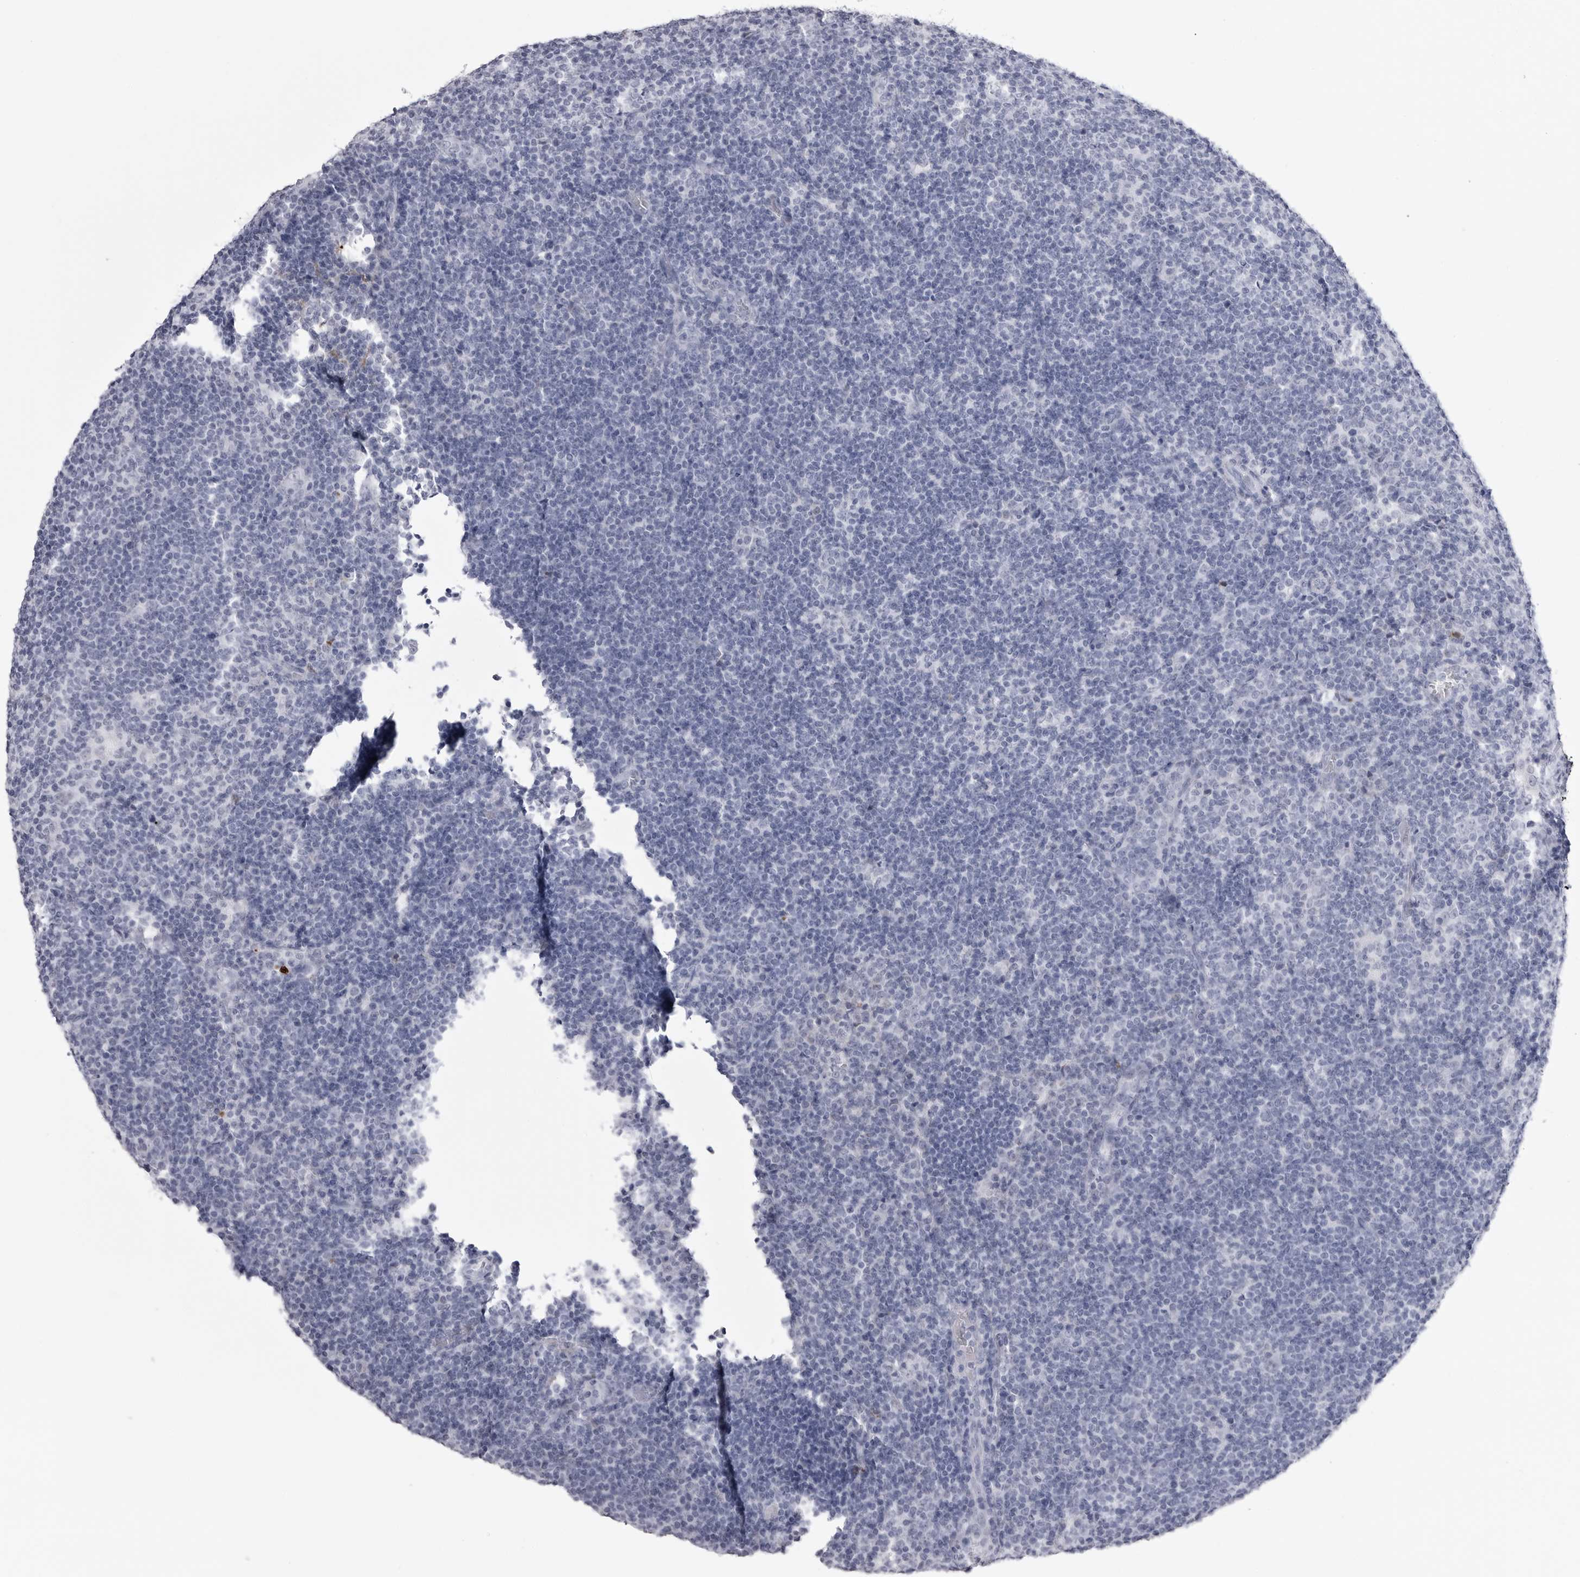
{"staining": {"intensity": "negative", "quantity": "none", "location": "none"}, "tissue": "lymphoma", "cell_type": "Tumor cells", "image_type": "cancer", "snomed": [{"axis": "morphology", "description": "Hodgkin's disease, NOS"}, {"axis": "topography", "description": "Lymph node"}], "caption": "This photomicrograph is of Hodgkin's disease stained with immunohistochemistry (IHC) to label a protein in brown with the nuclei are counter-stained blue. There is no positivity in tumor cells.", "gene": "COL26A1", "patient": {"sex": "female", "age": 57}}